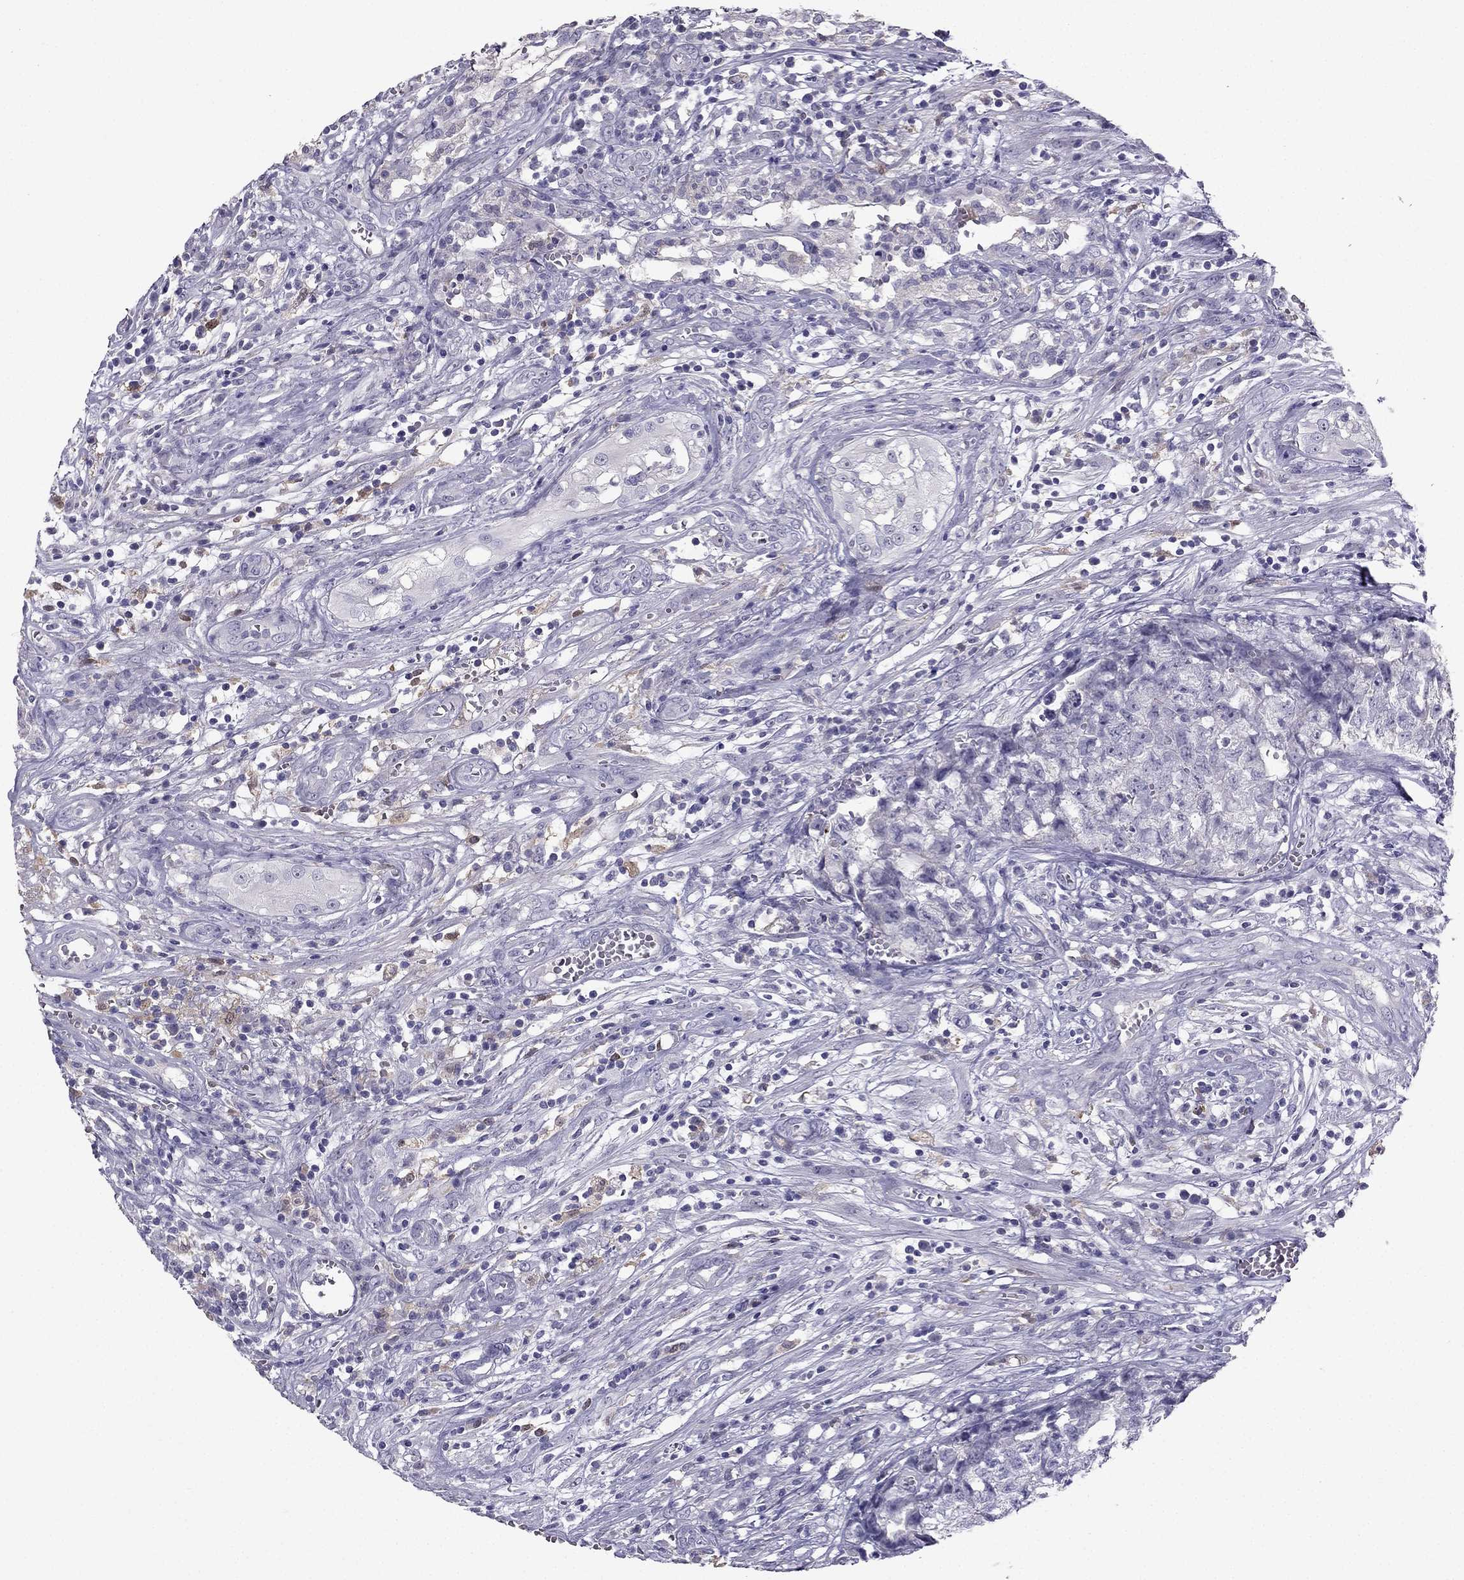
{"staining": {"intensity": "negative", "quantity": "none", "location": "none"}, "tissue": "testis cancer", "cell_type": "Tumor cells", "image_type": "cancer", "snomed": [{"axis": "morphology", "description": "Seminoma, NOS"}, {"axis": "morphology", "description": "Carcinoma, Embryonal, NOS"}, {"axis": "topography", "description": "Testis"}], "caption": "Immunohistochemistry (IHC) of seminoma (testis) exhibits no positivity in tumor cells.", "gene": "LMTK3", "patient": {"sex": "male", "age": 22}}